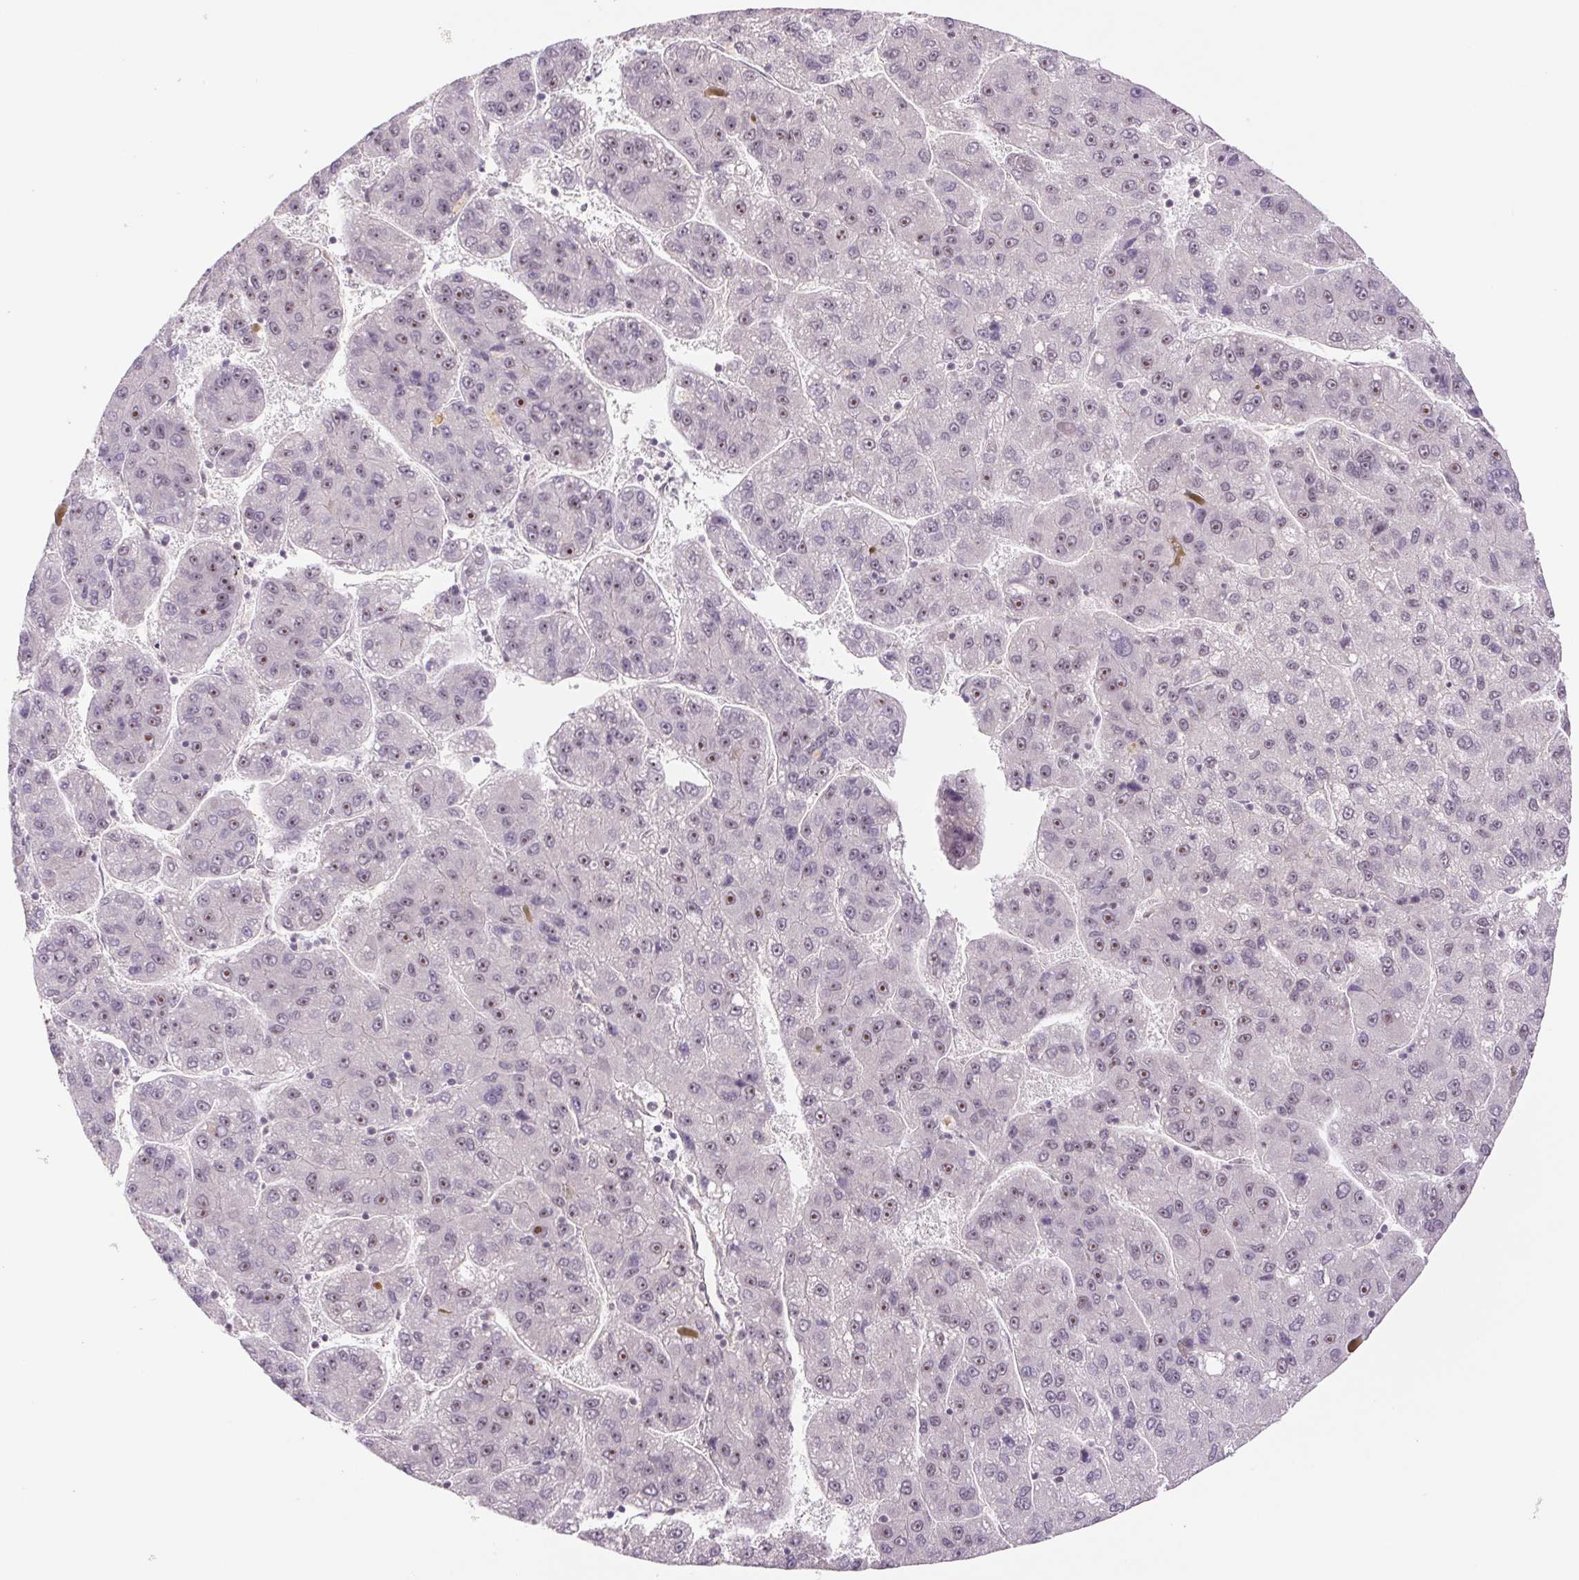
{"staining": {"intensity": "weak", "quantity": "25%-75%", "location": "nuclear"}, "tissue": "liver cancer", "cell_type": "Tumor cells", "image_type": "cancer", "snomed": [{"axis": "morphology", "description": "Carcinoma, Hepatocellular, NOS"}, {"axis": "topography", "description": "Liver"}], "caption": "Human hepatocellular carcinoma (liver) stained with a brown dye demonstrates weak nuclear positive positivity in approximately 25%-75% of tumor cells.", "gene": "CWC25", "patient": {"sex": "female", "age": 82}}